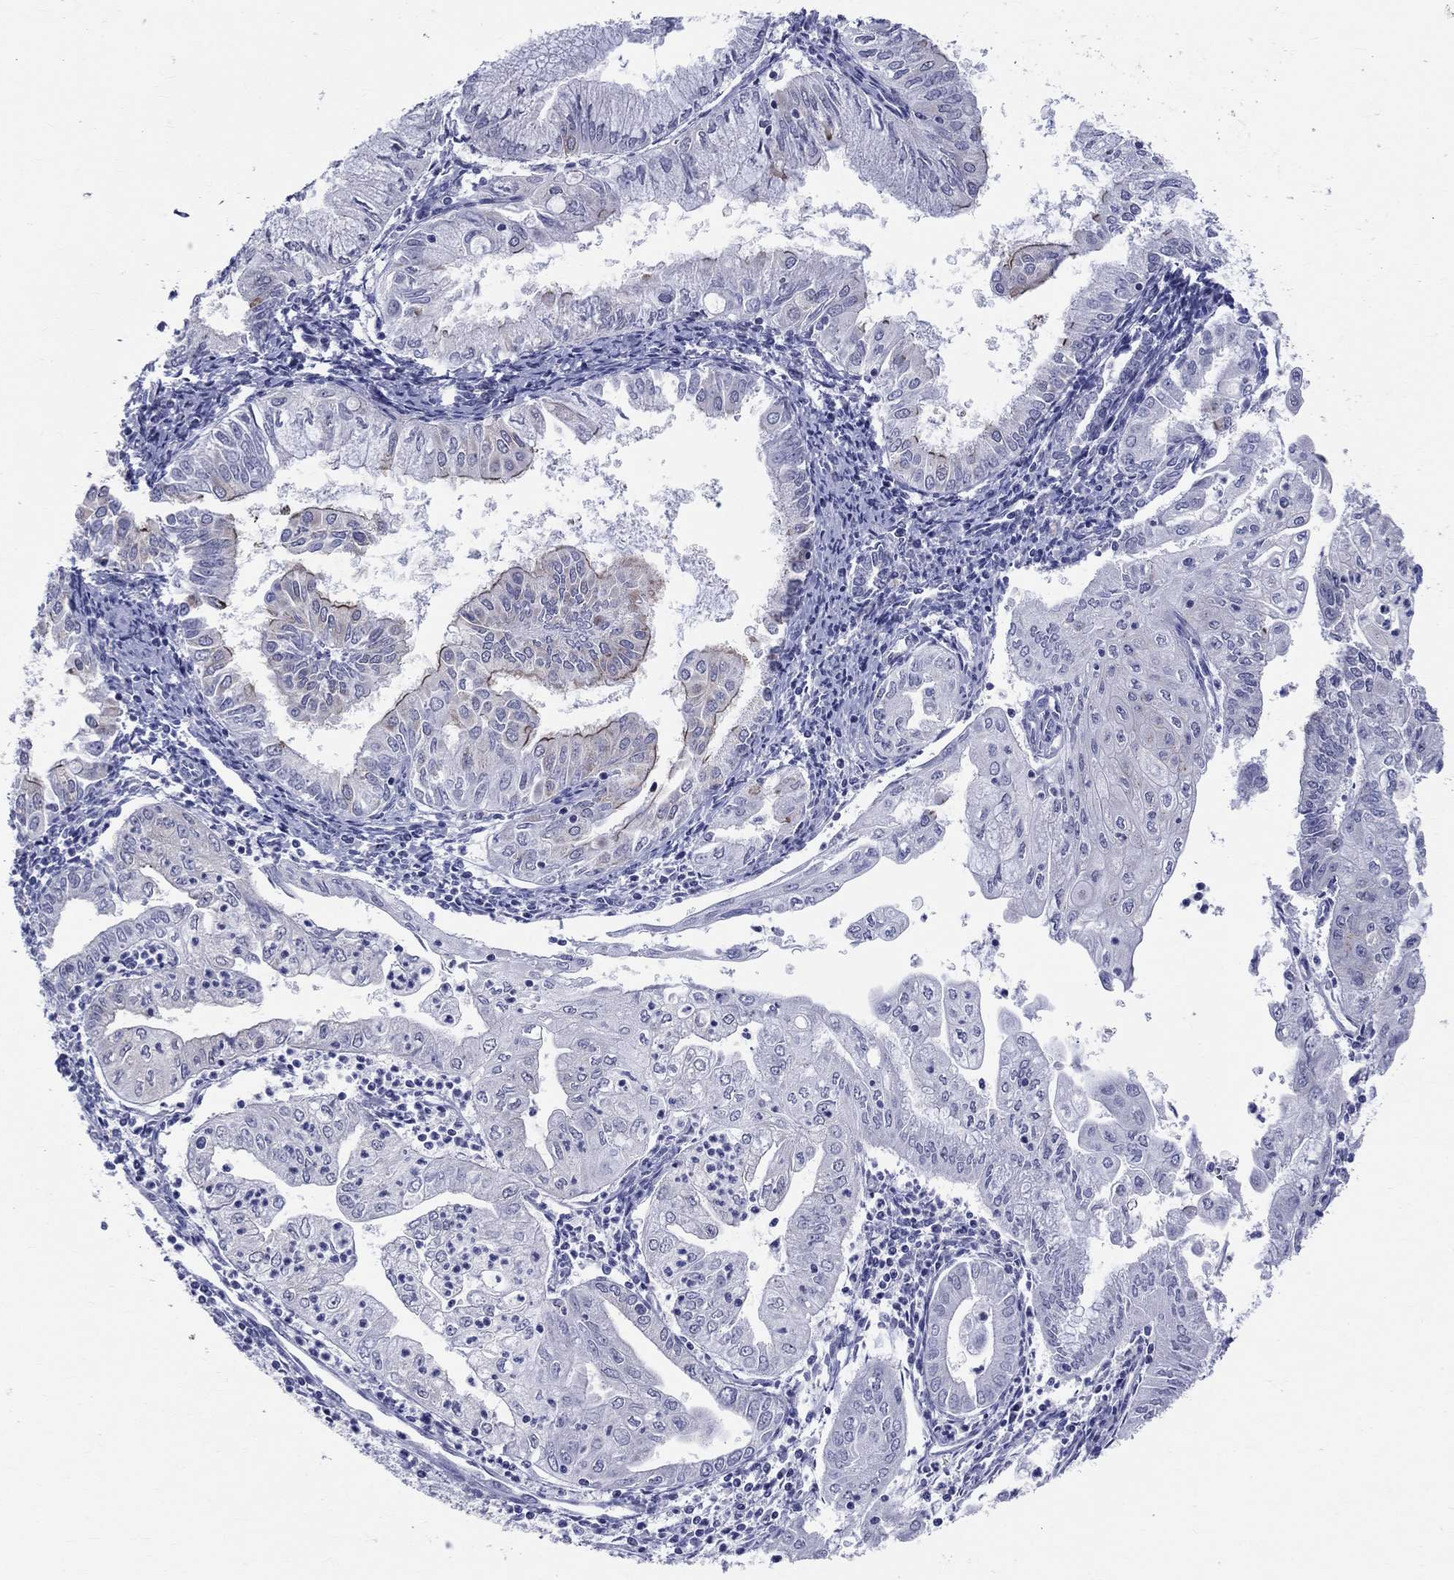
{"staining": {"intensity": "negative", "quantity": "none", "location": "none"}, "tissue": "endometrial cancer", "cell_type": "Tumor cells", "image_type": "cancer", "snomed": [{"axis": "morphology", "description": "Adenocarcinoma, NOS"}, {"axis": "topography", "description": "Endometrium"}], "caption": "Endometrial adenocarcinoma was stained to show a protein in brown. There is no significant expression in tumor cells.", "gene": "CEP43", "patient": {"sex": "female", "age": 56}}